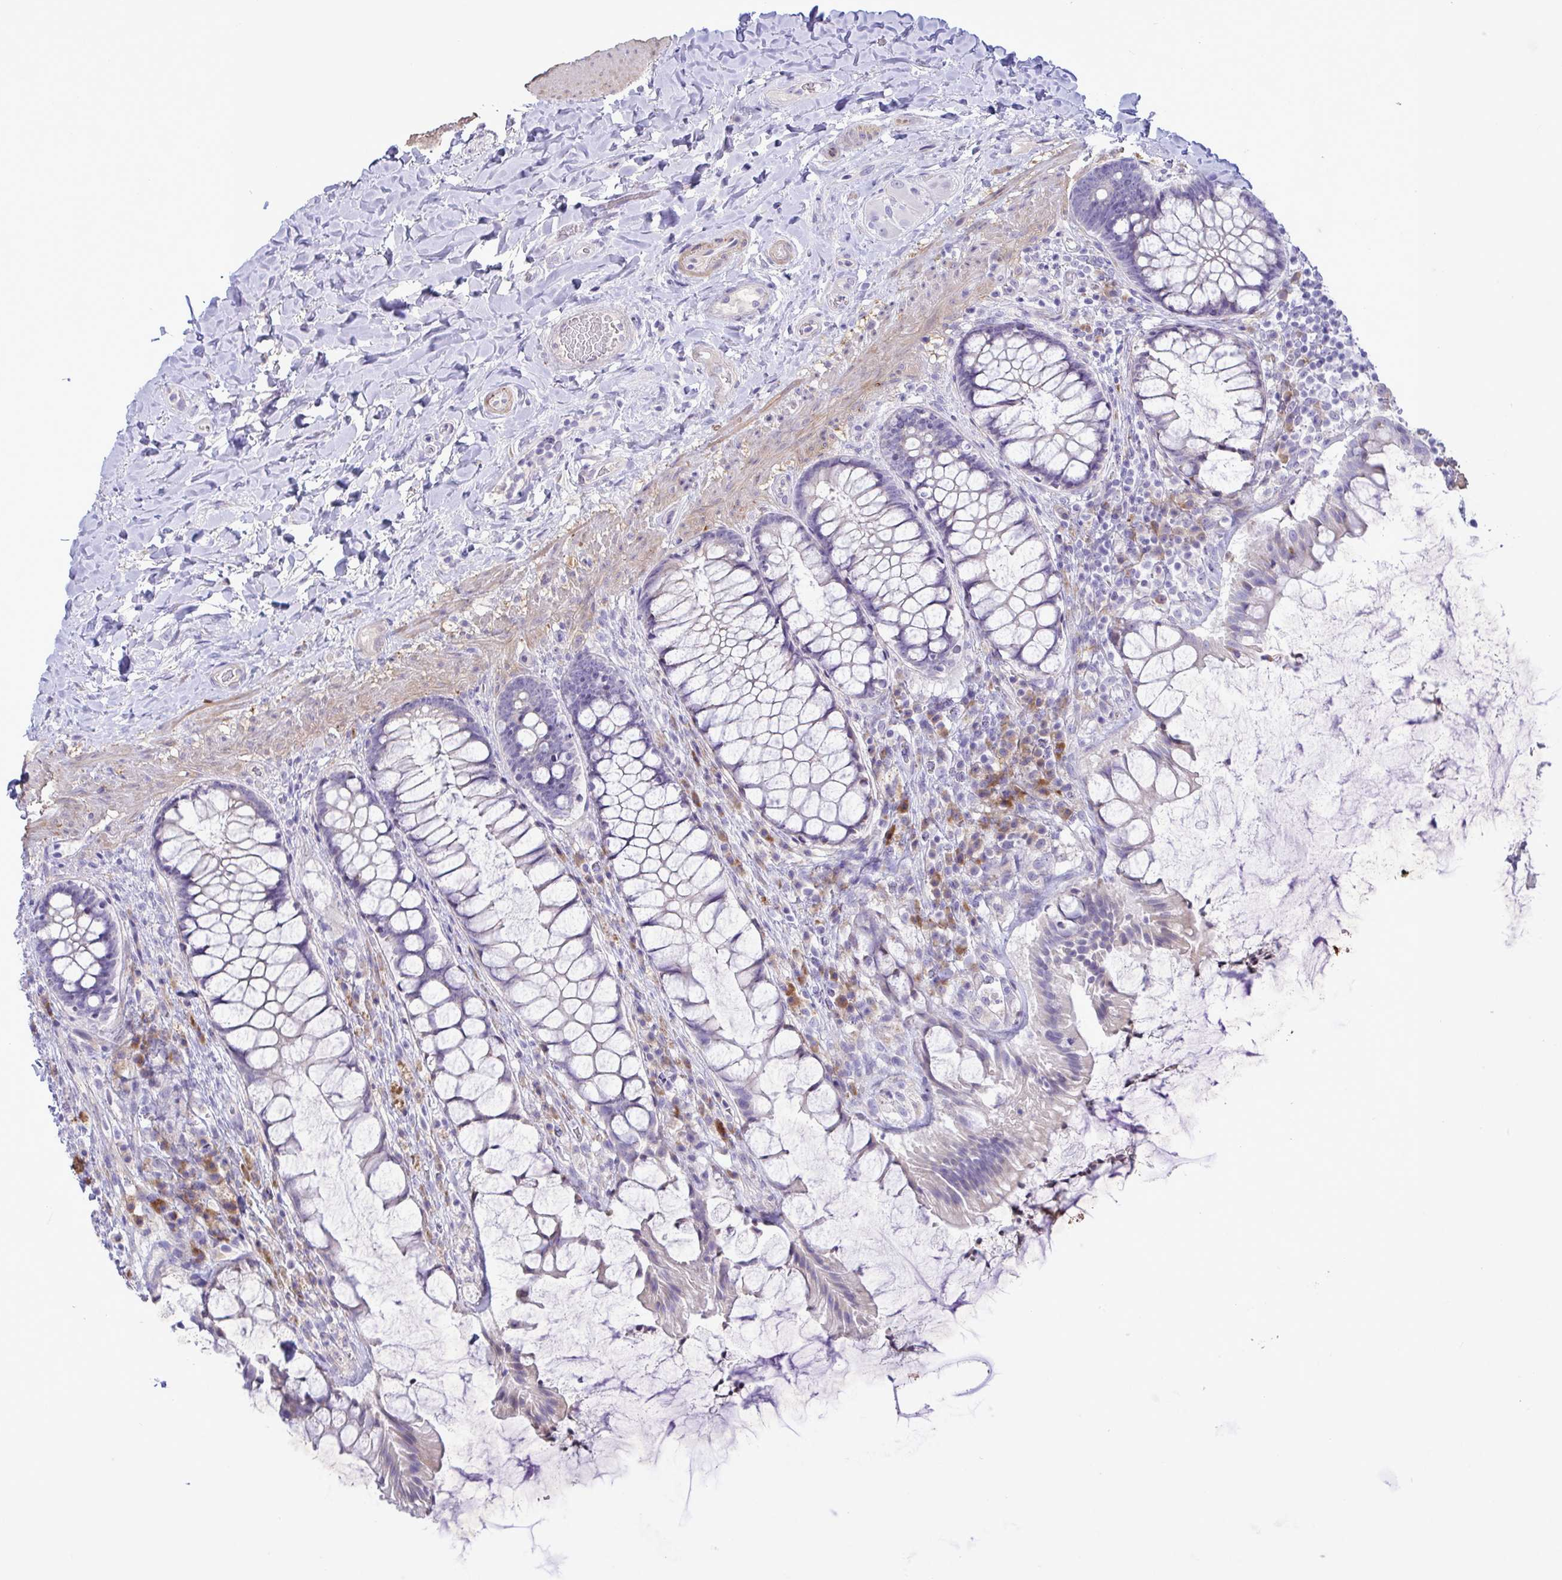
{"staining": {"intensity": "negative", "quantity": "none", "location": "none"}, "tissue": "rectum", "cell_type": "Glandular cells", "image_type": "normal", "snomed": [{"axis": "morphology", "description": "Normal tissue, NOS"}, {"axis": "topography", "description": "Rectum"}], "caption": "The immunohistochemistry image has no significant positivity in glandular cells of rectum. Nuclei are stained in blue.", "gene": "FAM86B1", "patient": {"sex": "female", "age": 58}}